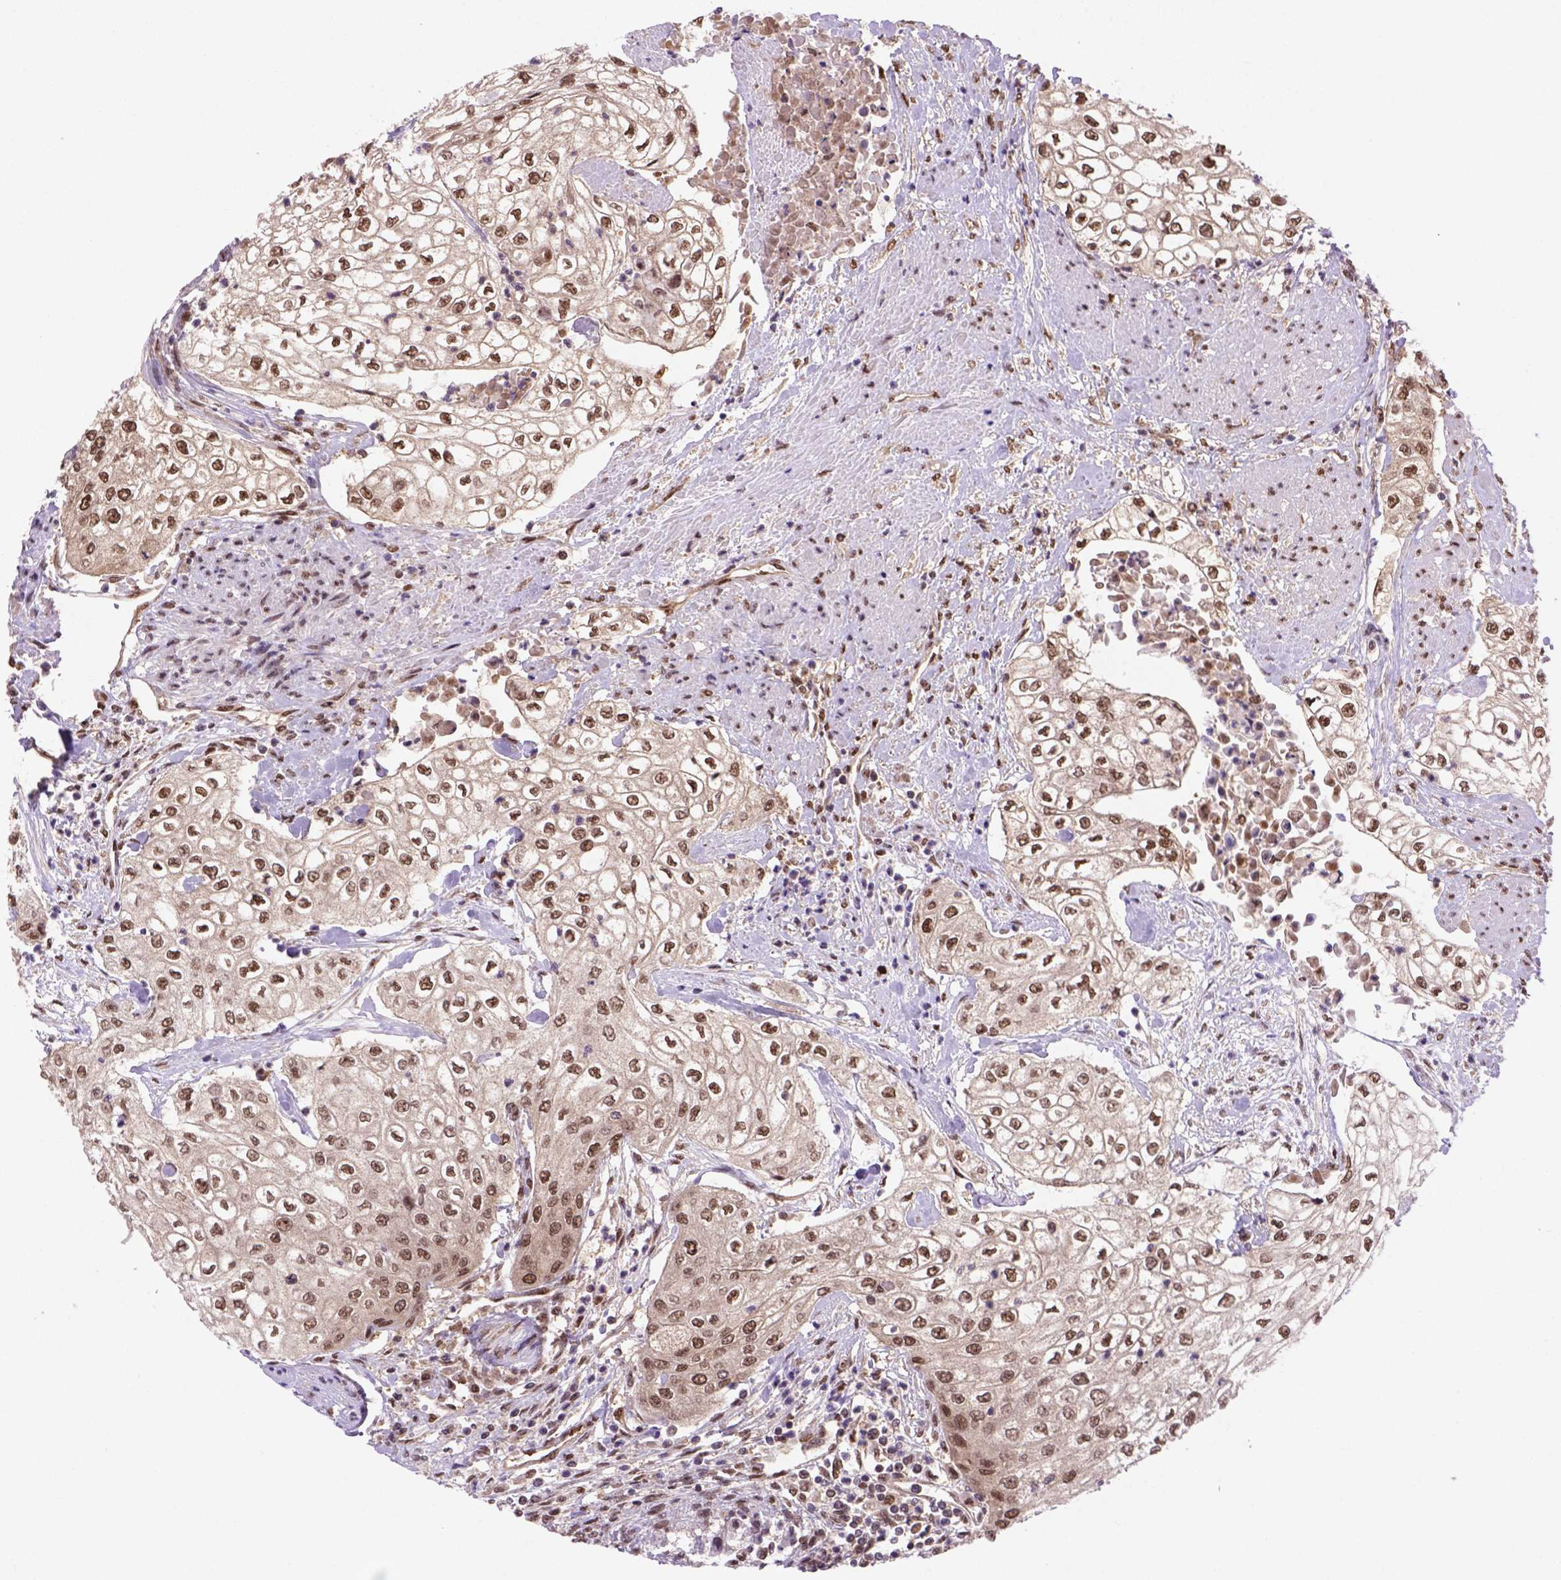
{"staining": {"intensity": "moderate", "quantity": ">75%", "location": "cytoplasmic/membranous,nuclear"}, "tissue": "urothelial cancer", "cell_type": "Tumor cells", "image_type": "cancer", "snomed": [{"axis": "morphology", "description": "Urothelial carcinoma, High grade"}, {"axis": "topography", "description": "Urinary bladder"}], "caption": "Immunohistochemistry of human urothelial cancer shows medium levels of moderate cytoplasmic/membranous and nuclear positivity in about >75% of tumor cells.", "gene": "PSMC2", "patient": {"sex": "male", "age": 62}}